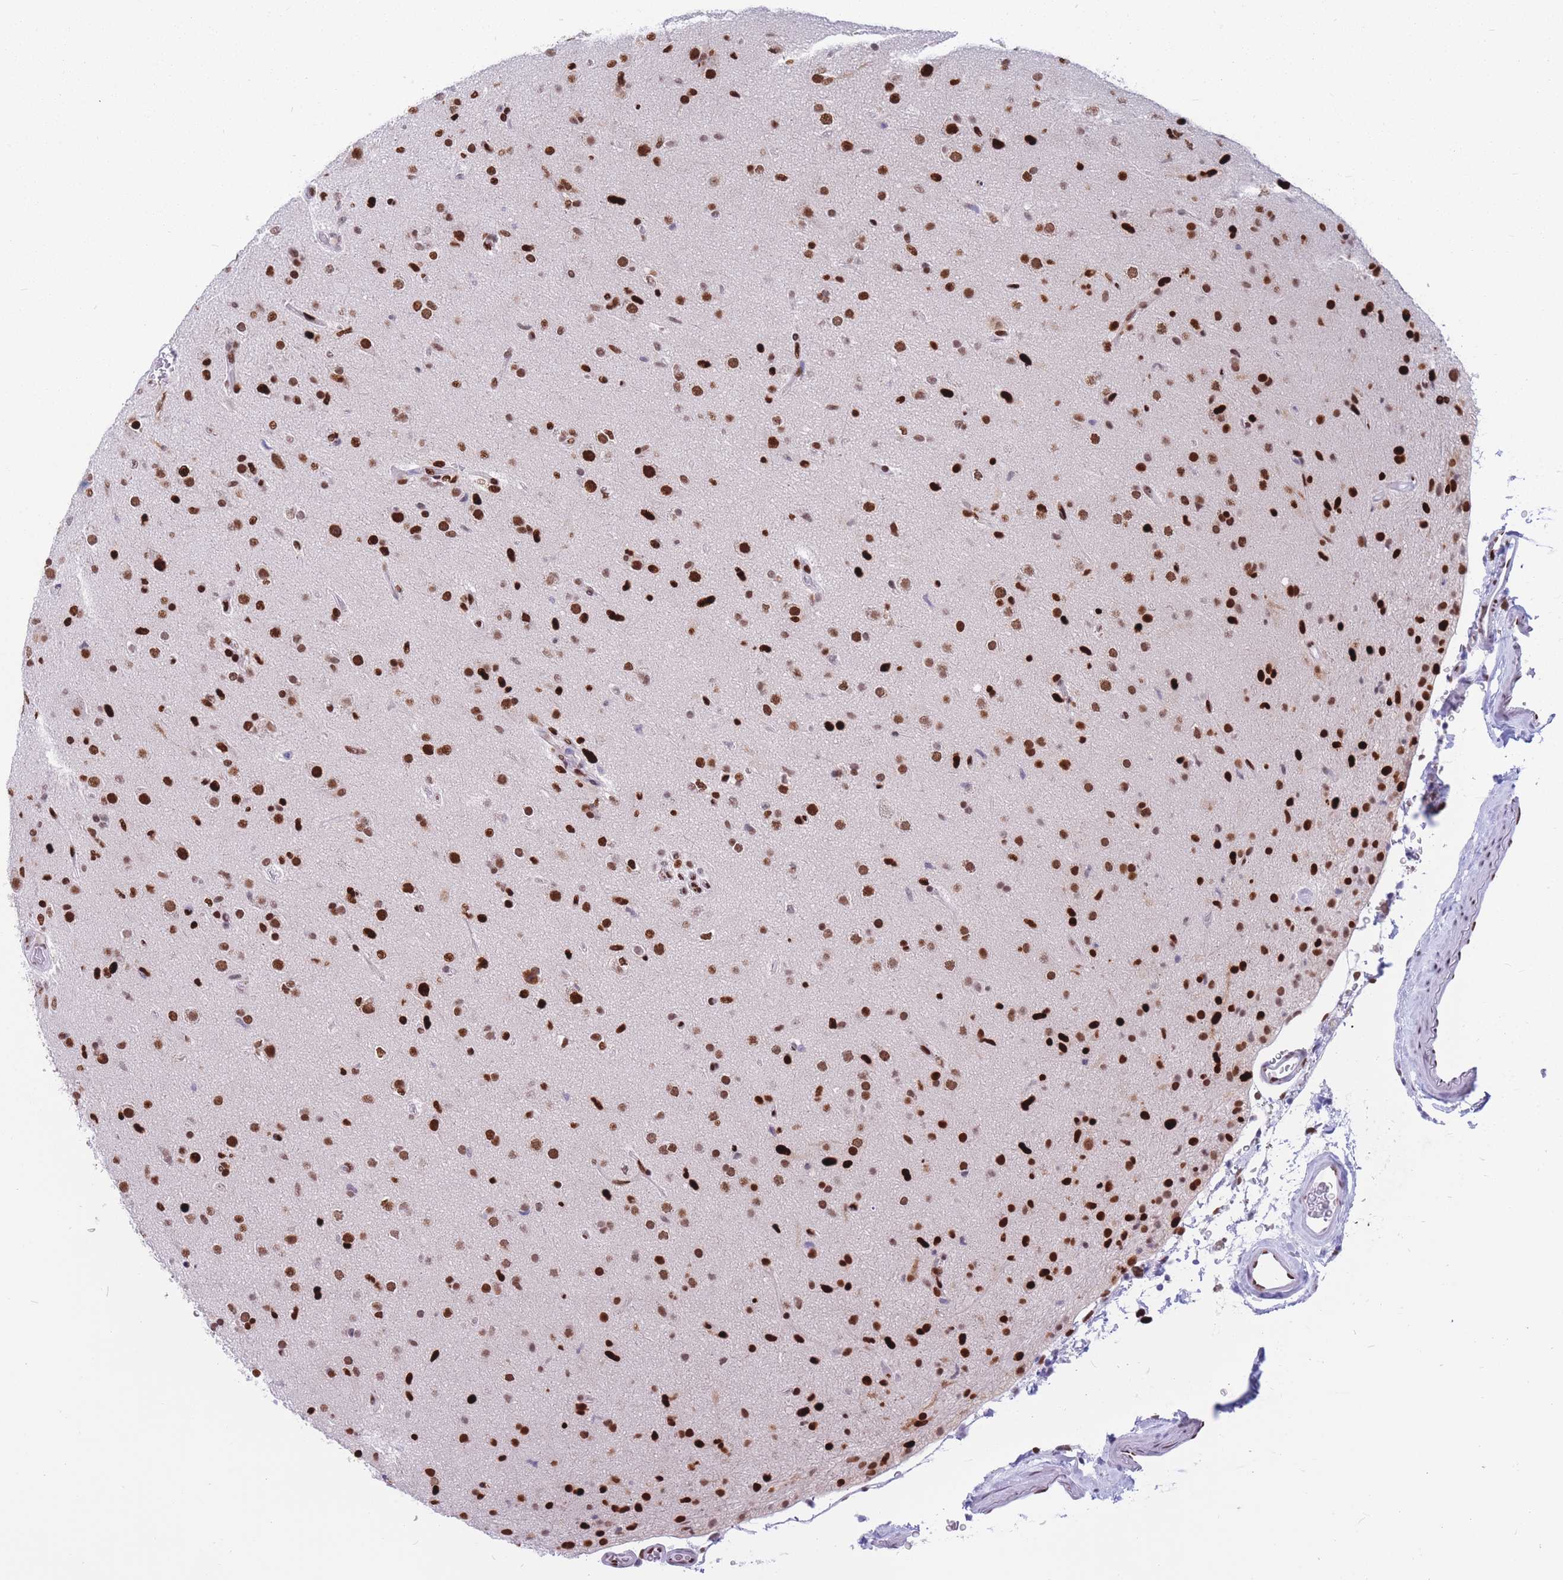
{"staining": {"intensity": "strong", "quantity": ">75%", "location": "nuclear"}, "tissue": "glioma", "cell_type": "Tumor cells", "image_type": "cancer", "snomed": [{"axis": "morphology", "description": "Glioma, malignant, Low grade"}, {"axis": "topography", "description": "Brain"}], "caption": "Glioma stained with a protein marker shows strong staining in tumor cells.", "gene": "NASP", "patient": {"sex": "male", "age": 65}}